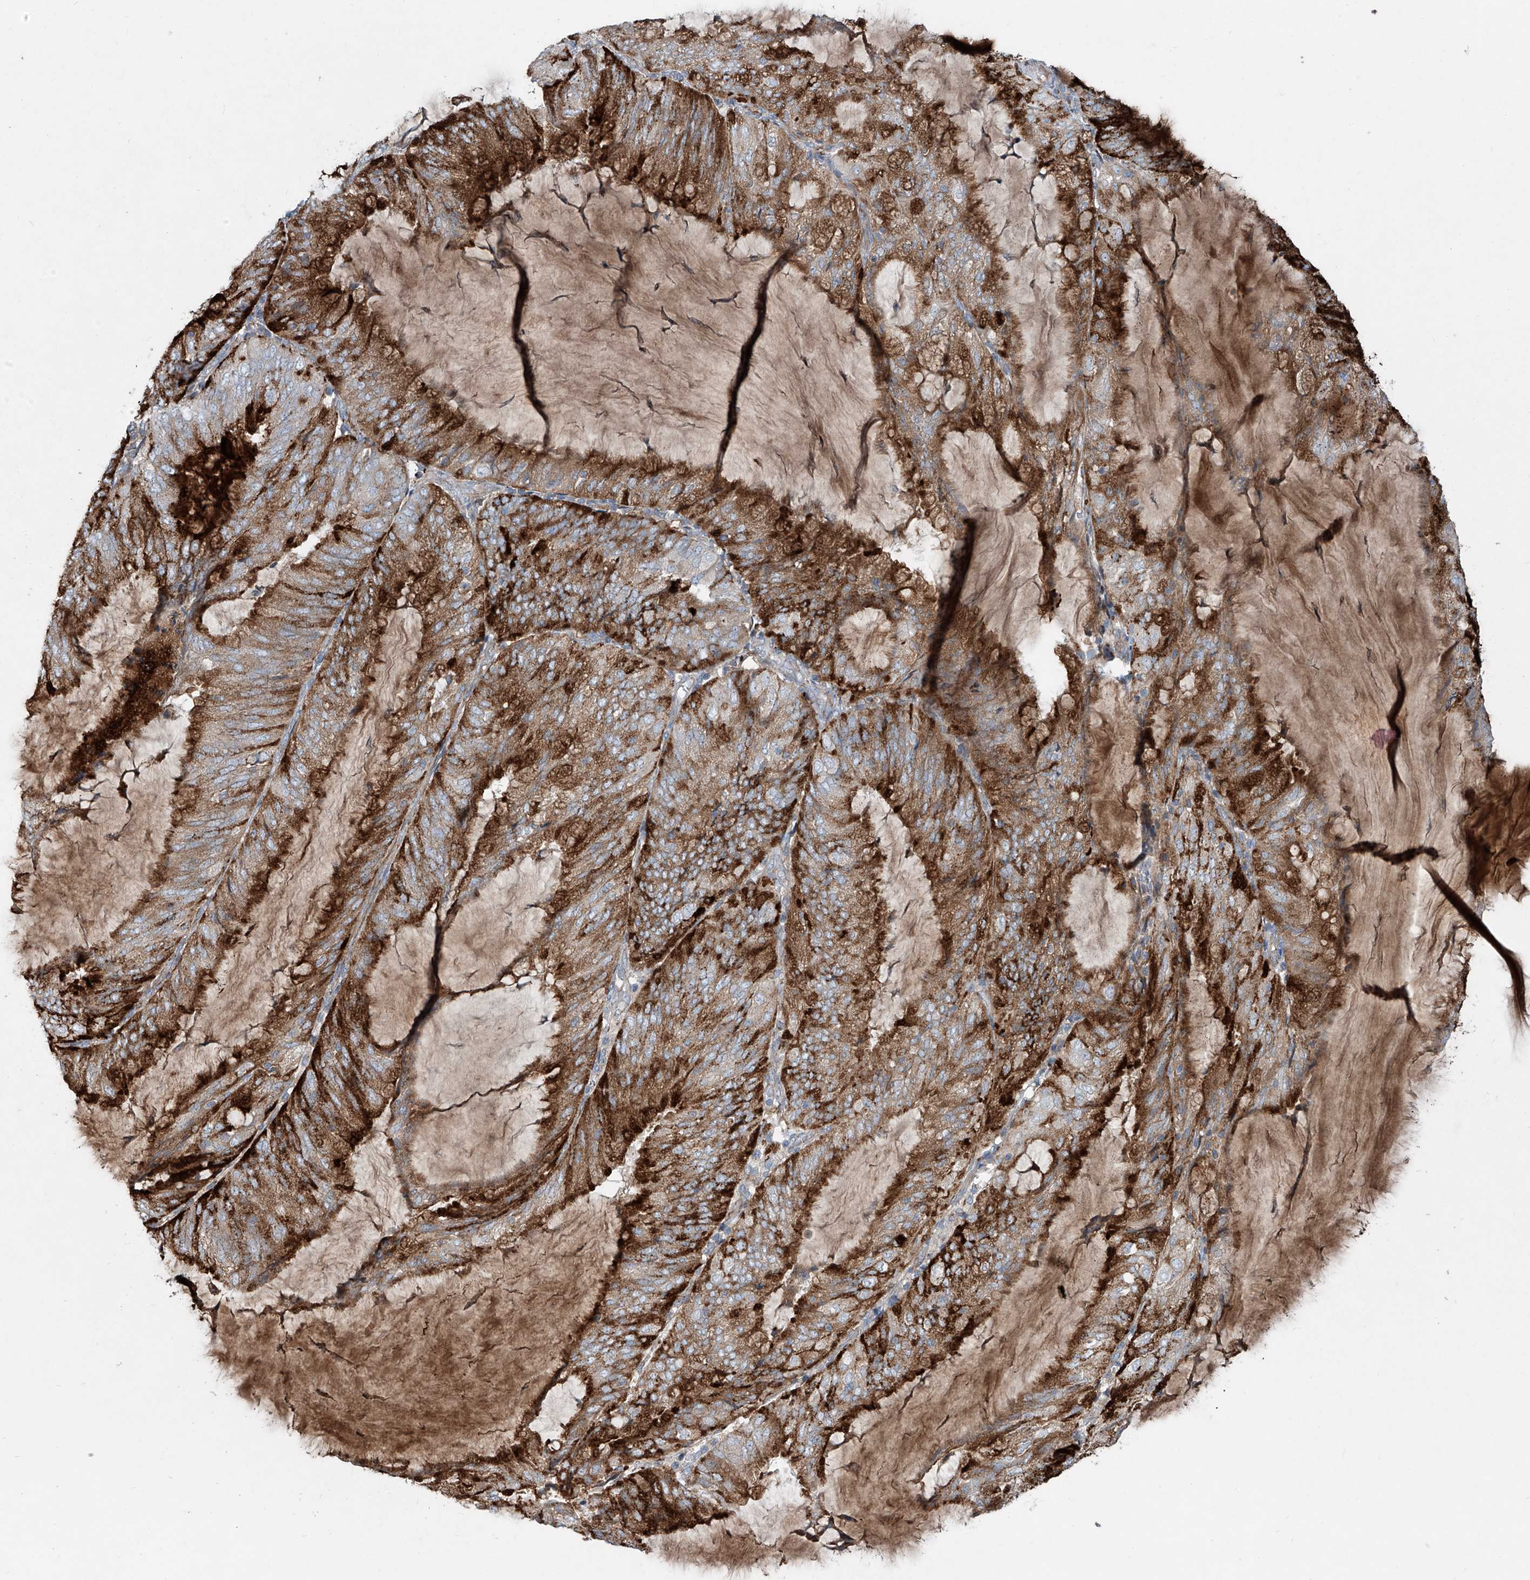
{"staining": {"intensity": "strong", "quantity": ">75%", "location": "cytoplasmic/membranous"}, "tissue": "endometrial cancer", "cell_type": "Tumor cells", "image_type": "cancer", "snomed": [{"axis": "morphology", "description": "Adenocarcinoma, NOS"}, {"axis": "topography", "description": "Endometrium"}], "caption": "Endometrial cancer was stained to show a protein in brown. There is high levels of strong cytoplasmic/membranous positivity in approximately >75% of tumor cells.", "gene": "CDH5", "patient": {"sex": "female", "age": 81}}